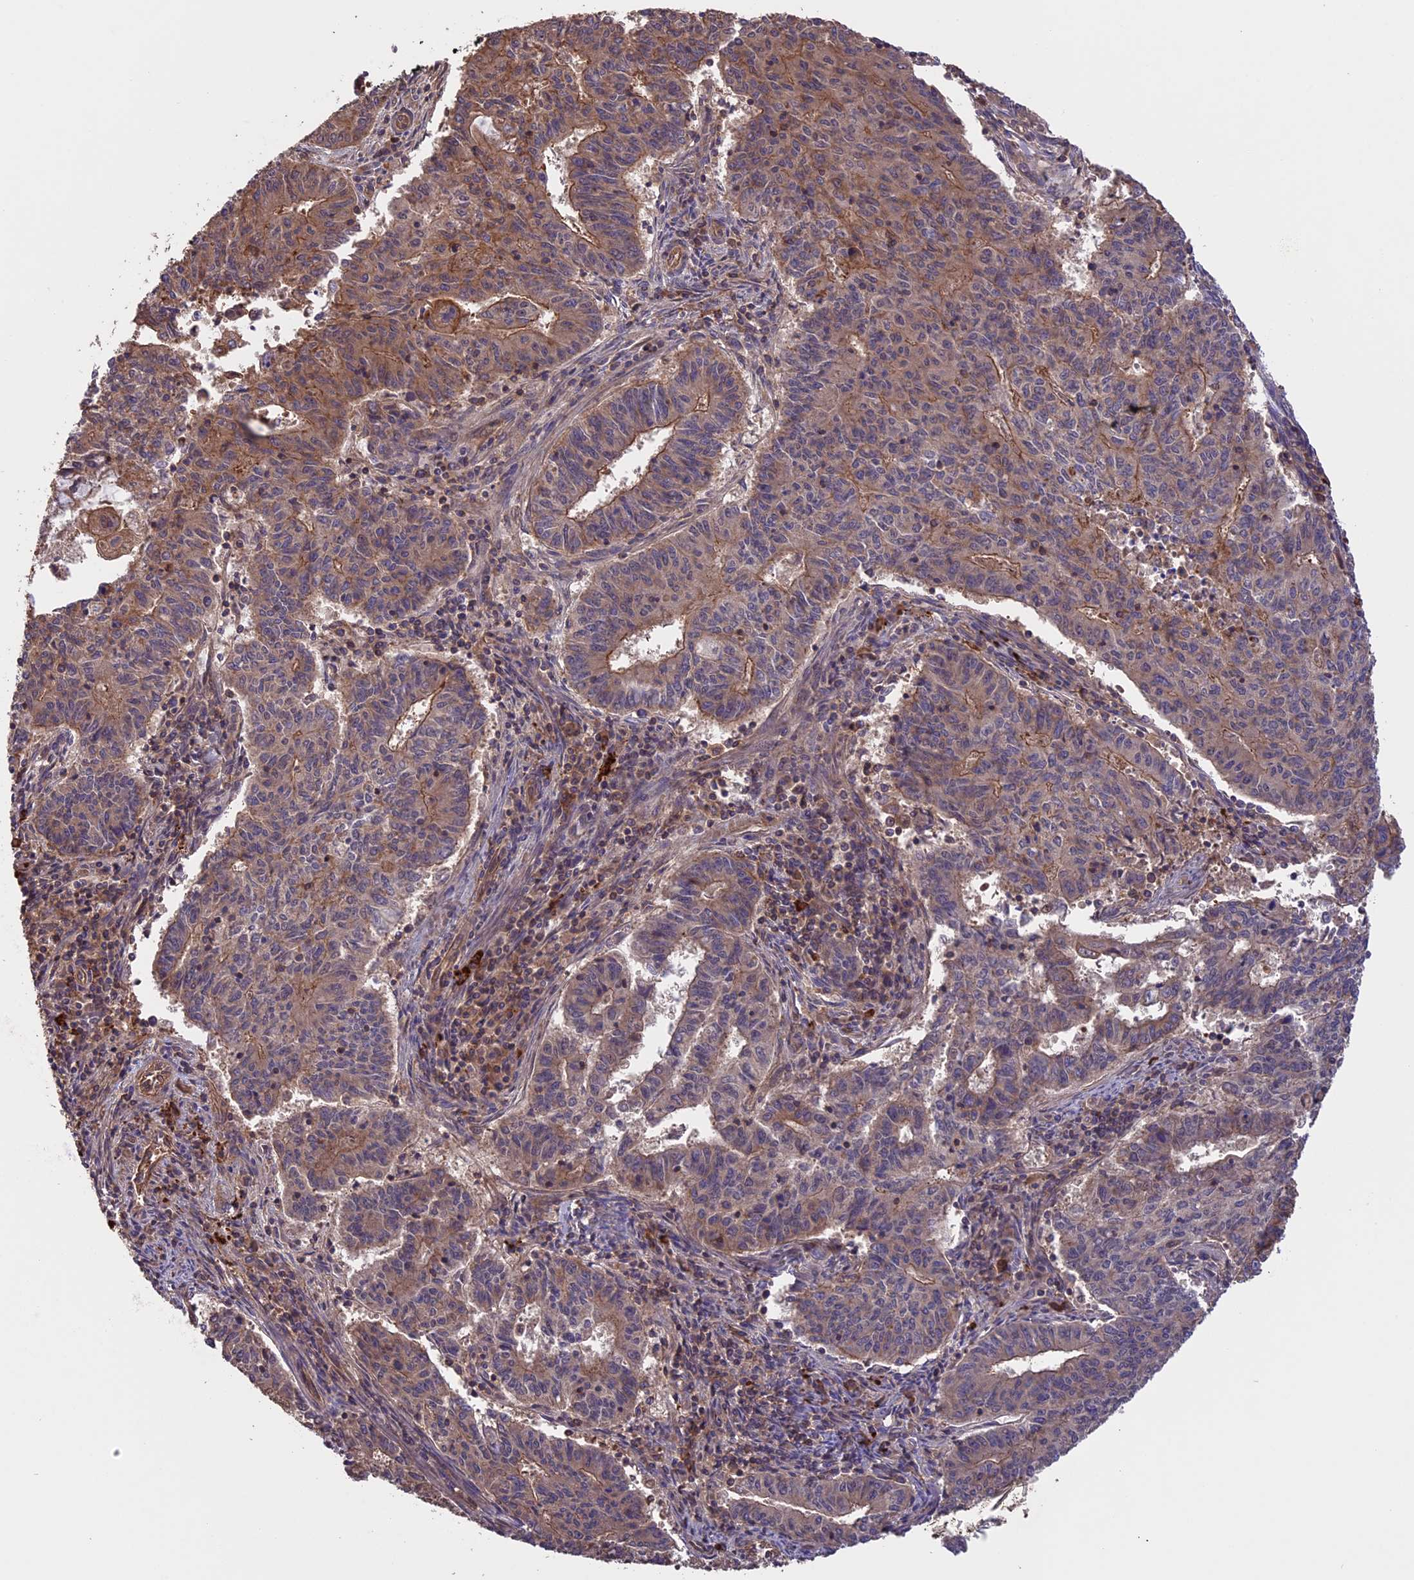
{"staining": {"intensity": "moderate", "quantity": ">75%", "location": "cytoplasmic/membranous"}, "tissue": "endometrial cancer", "cell_type": "Tumor cells", "image_type": "cancer", "snomed": [{"axis": "morphology", "description": "Adenocarcinoma, NOS"}, {"axis": "topography", "description": "Endometrium"}], "caption": "Immunohistochemistry of endometrial adenocarcinoma displays medium levels of moderate cytoplasmic/membranous staining in about >75% of tumor cells. (DAB (3,3'-diaminobenzidine) IHC, brown staining for protein, blue staining for nuclei).", "gene": "GAS8", "patient": {"sex": "female", "age": 59}}